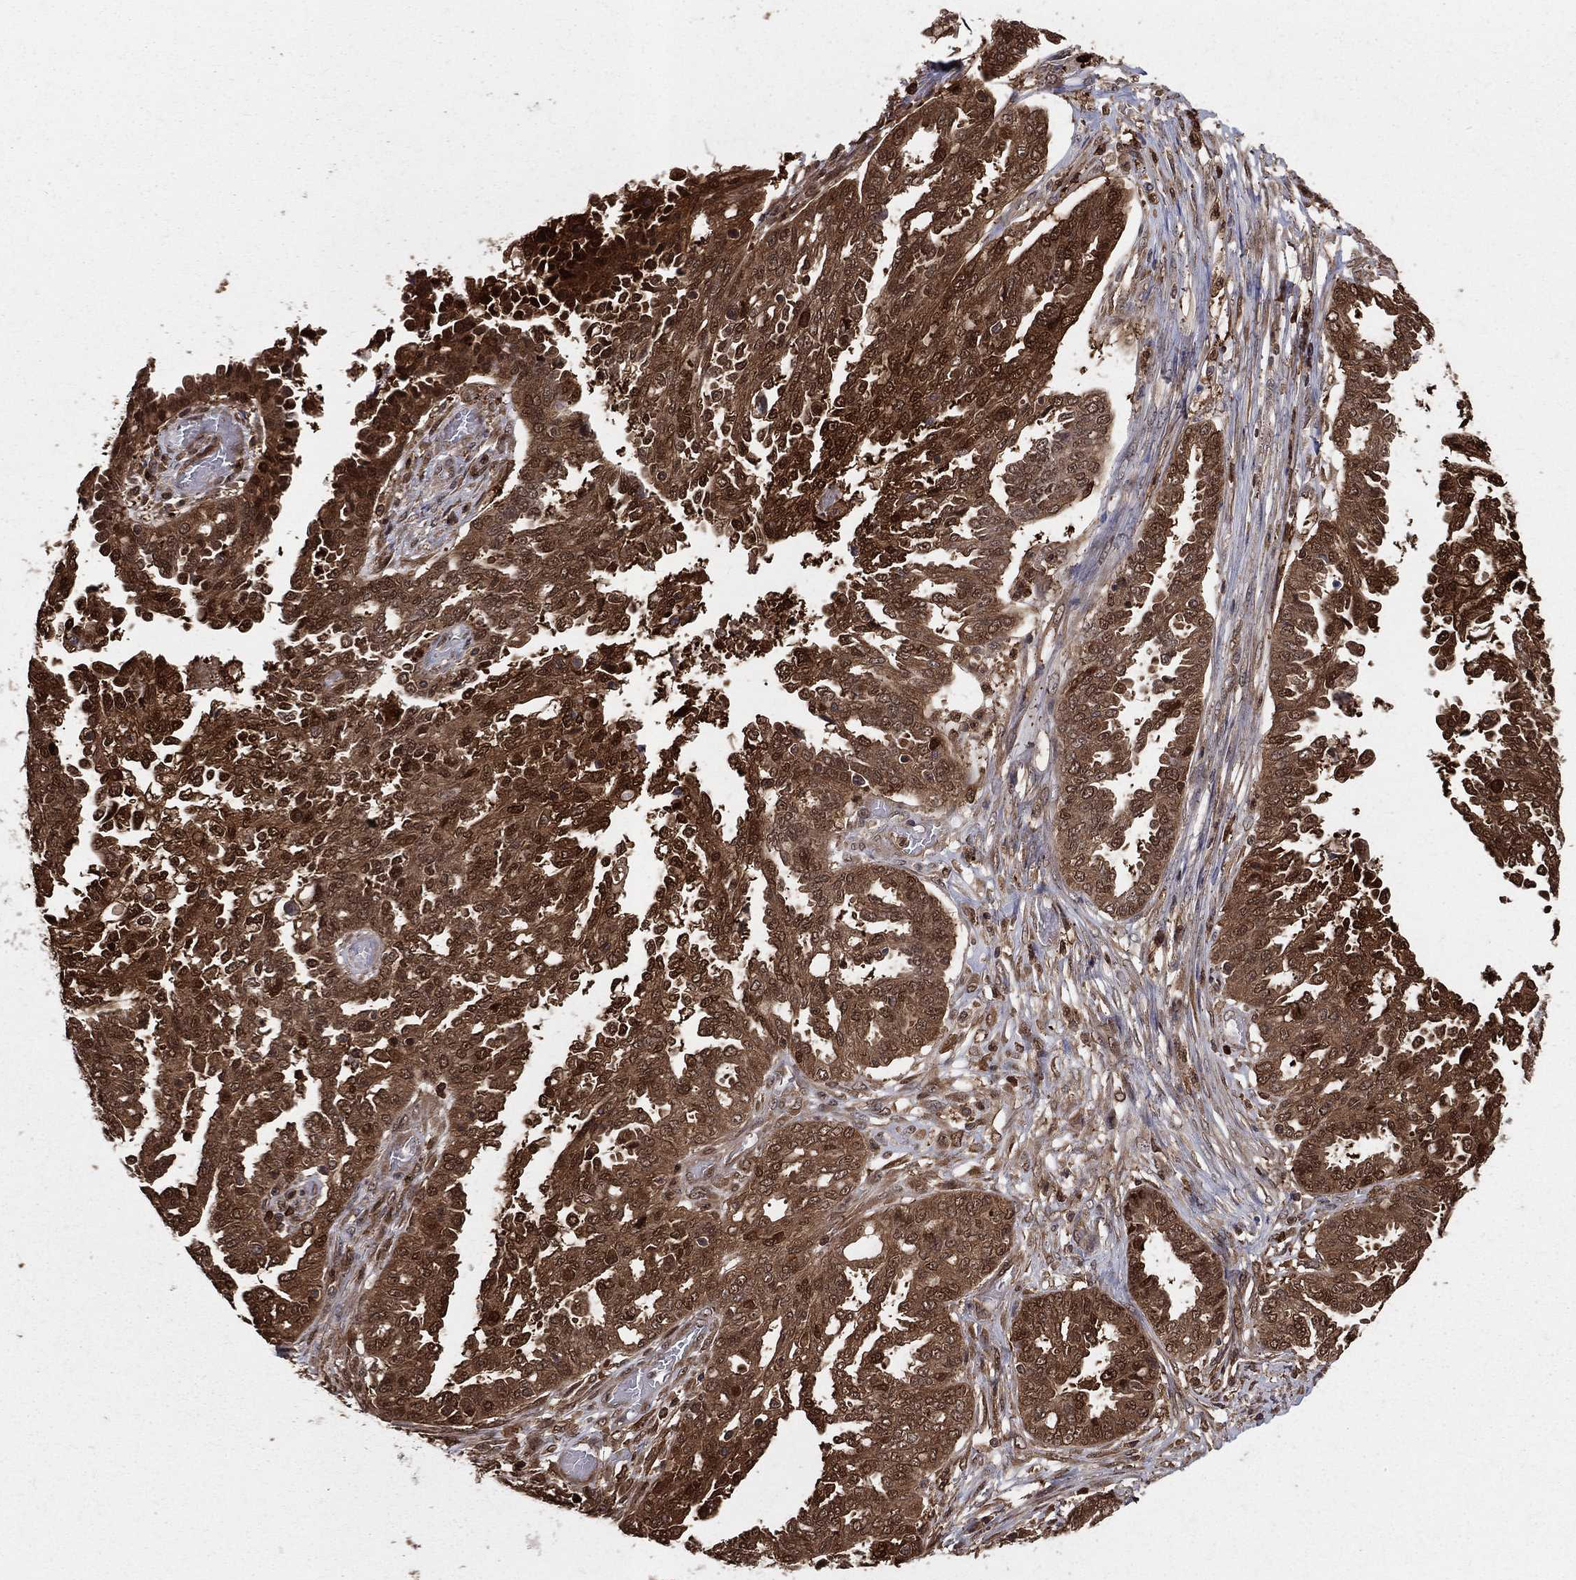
{"staining": {"intensity": "moderate", "quantity": ">75%", "location": "cytoplasmic/membranous,nuclear"}, "tissue": "ovarian cancer", "cell_type": "Tumor cells", "image_type": "cancer", "snomed": [{"axis": "morphology", "description": "Cystadenocarcinoma, serous, NOS"}, {"axis": "topography", "description": "Ovary"}], "caption": "Immunohistochemical staining of ovarian cancer (serous cystadenocarcinoma) displays medium levels of moderate cytoplasmic/membranous and nuclear protein expression in approximately >75% of tumor cells. The staining was performed using DAB (3,3'-diaminobenzidine) to visualize the protein expression in brown, while the nuclei were stained in blue with hematoxylin (Magnification: 20x).", "gene": "ENO1", "patient": {"sex": "female", "age": 67}}